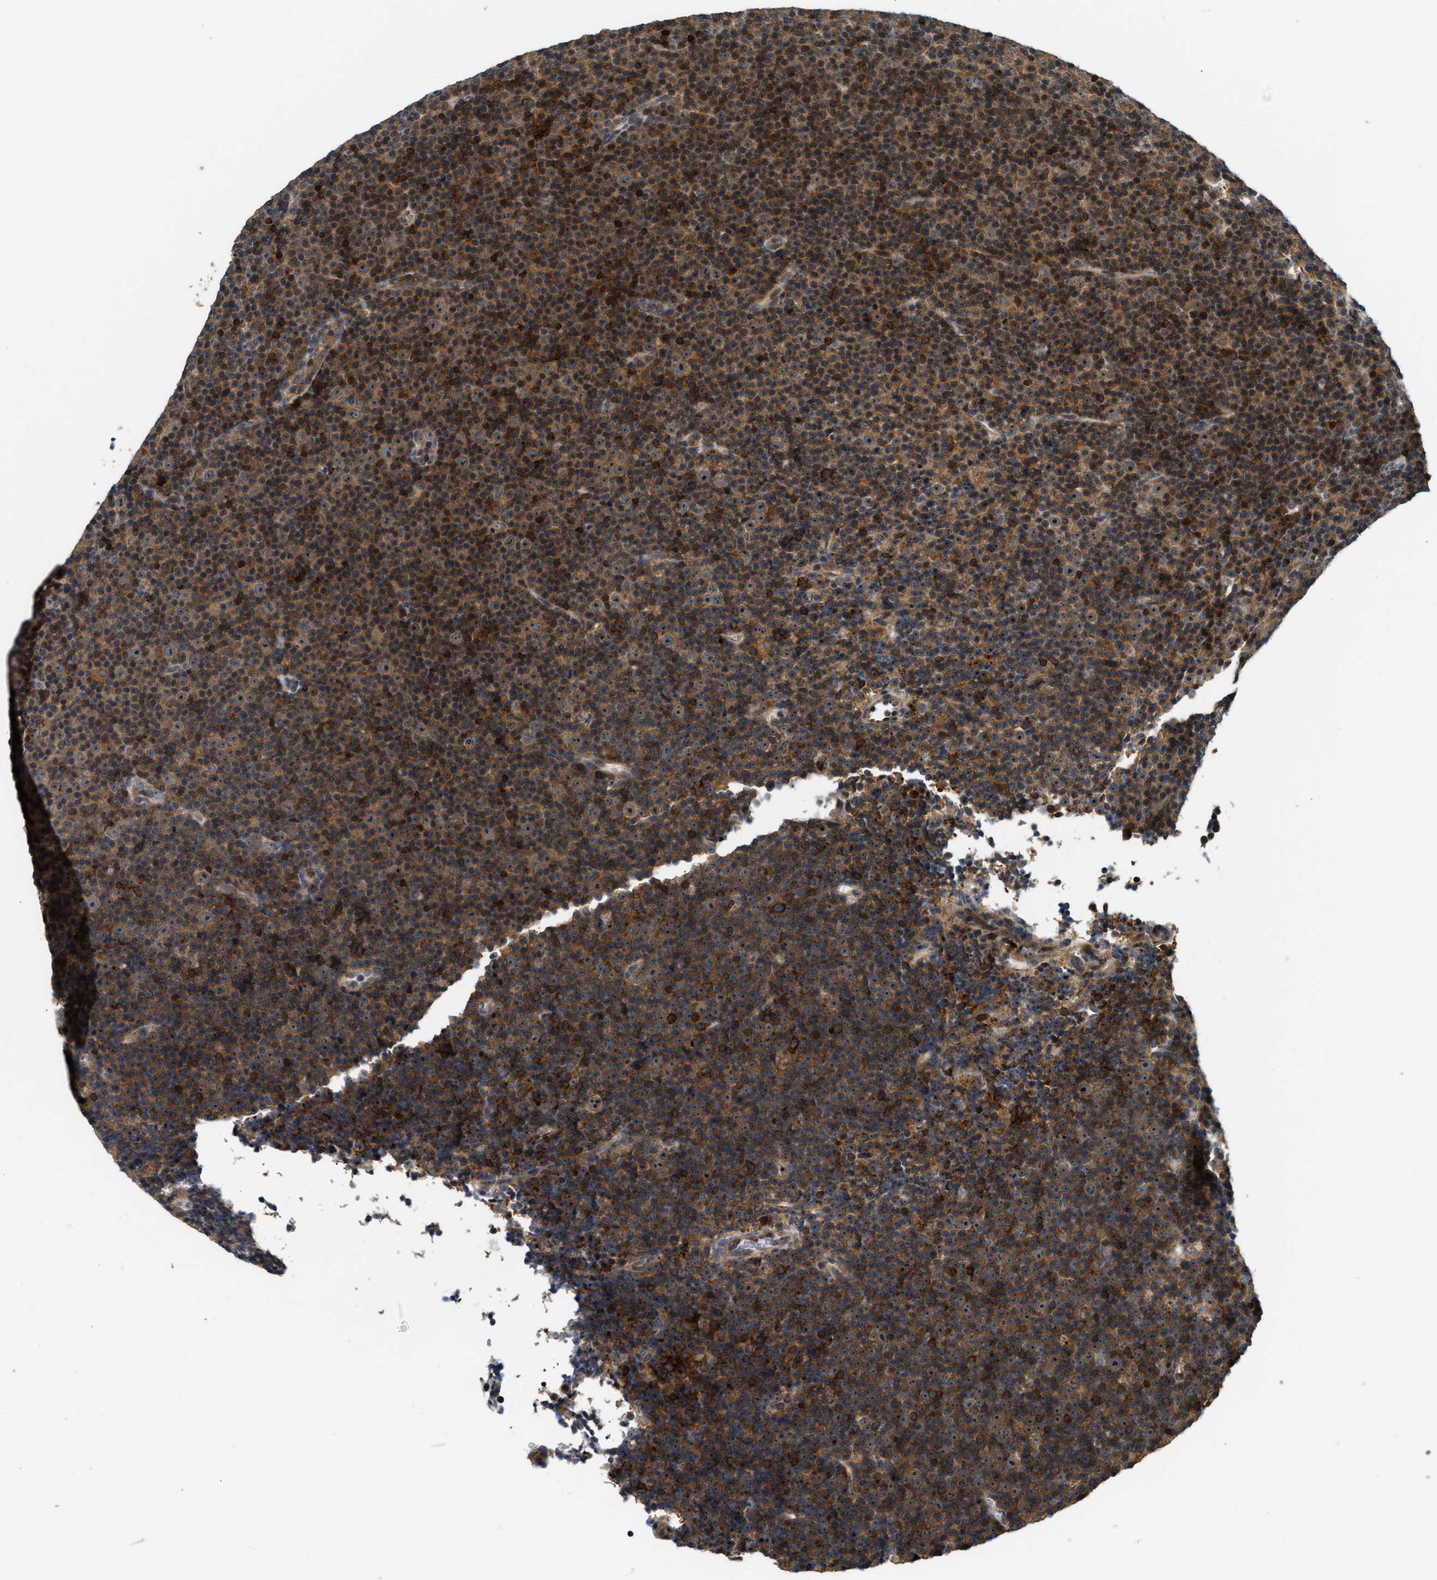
{"staining": {"intensity": "moderate", "quantity": ">75%", "location": "cytoplasmic/membranous"}, "tissue": "lymphoma", "cell_type": "Tumor cells", "image_type": "cancer", "snomed": [{"axis": "morphology", "description": "Malignant lymphoma, non-Hodgkin's type, Low grade"}, {"axis": "topography", "description": "Lymph node"}], "caption": "This photomicrograph reveals immunohistochemistry (IHC) staining of low-grade malignant lymphoma, non-Hodgkin's type, with medium moderate cytoplasmic/membranous staining in approximately >75% of tumor cells.", "gene": "SNX5", "patient": {"sex": "female", "age": 67}}